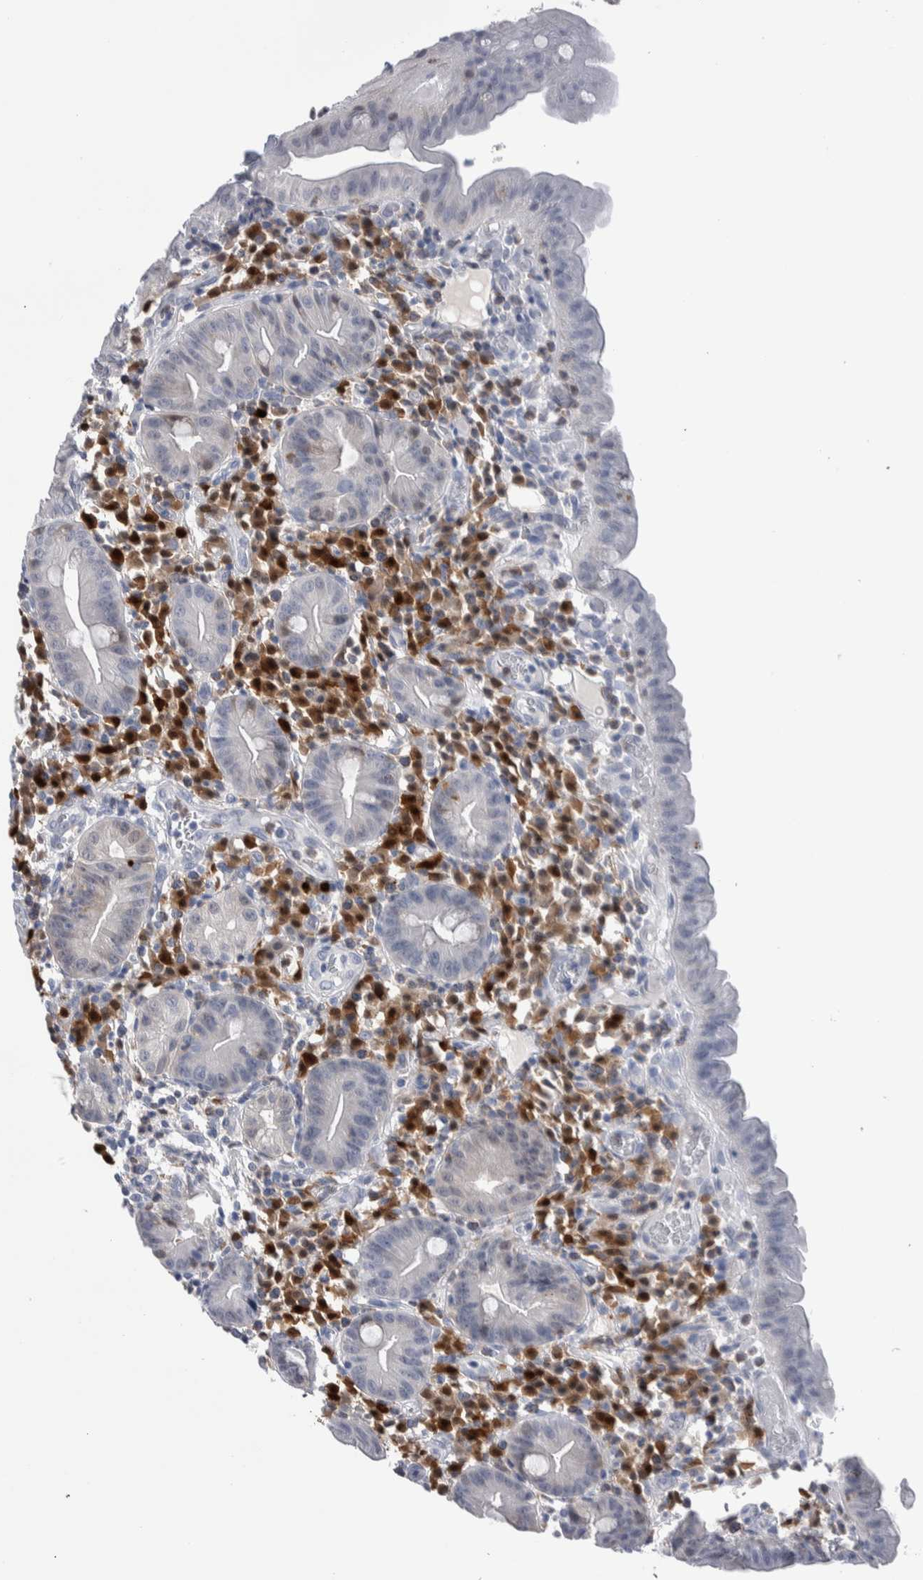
{"staining": {"intensity": "negative", "quantity": "none", "location": "none"}, "tissue": "duodenum", "cell_type": "Glandular cells", "image_type": "normal", "snomed": [{"axis": "morphology", "description": "Normal tissue, NOS"}, {"axis": "topography", "description": "Duodenum"}], "caption": "Photomicrograph shows no protein positivity in glandular cells of unremarkable duodenum. (DAB (3,3'-diaminobenzidine) immunohistochemistry (IHC) visualized using brightfield microscopy, high magnification).", "gene": "LURAP1L", "patient": {"sex": "male", "age": 50}}